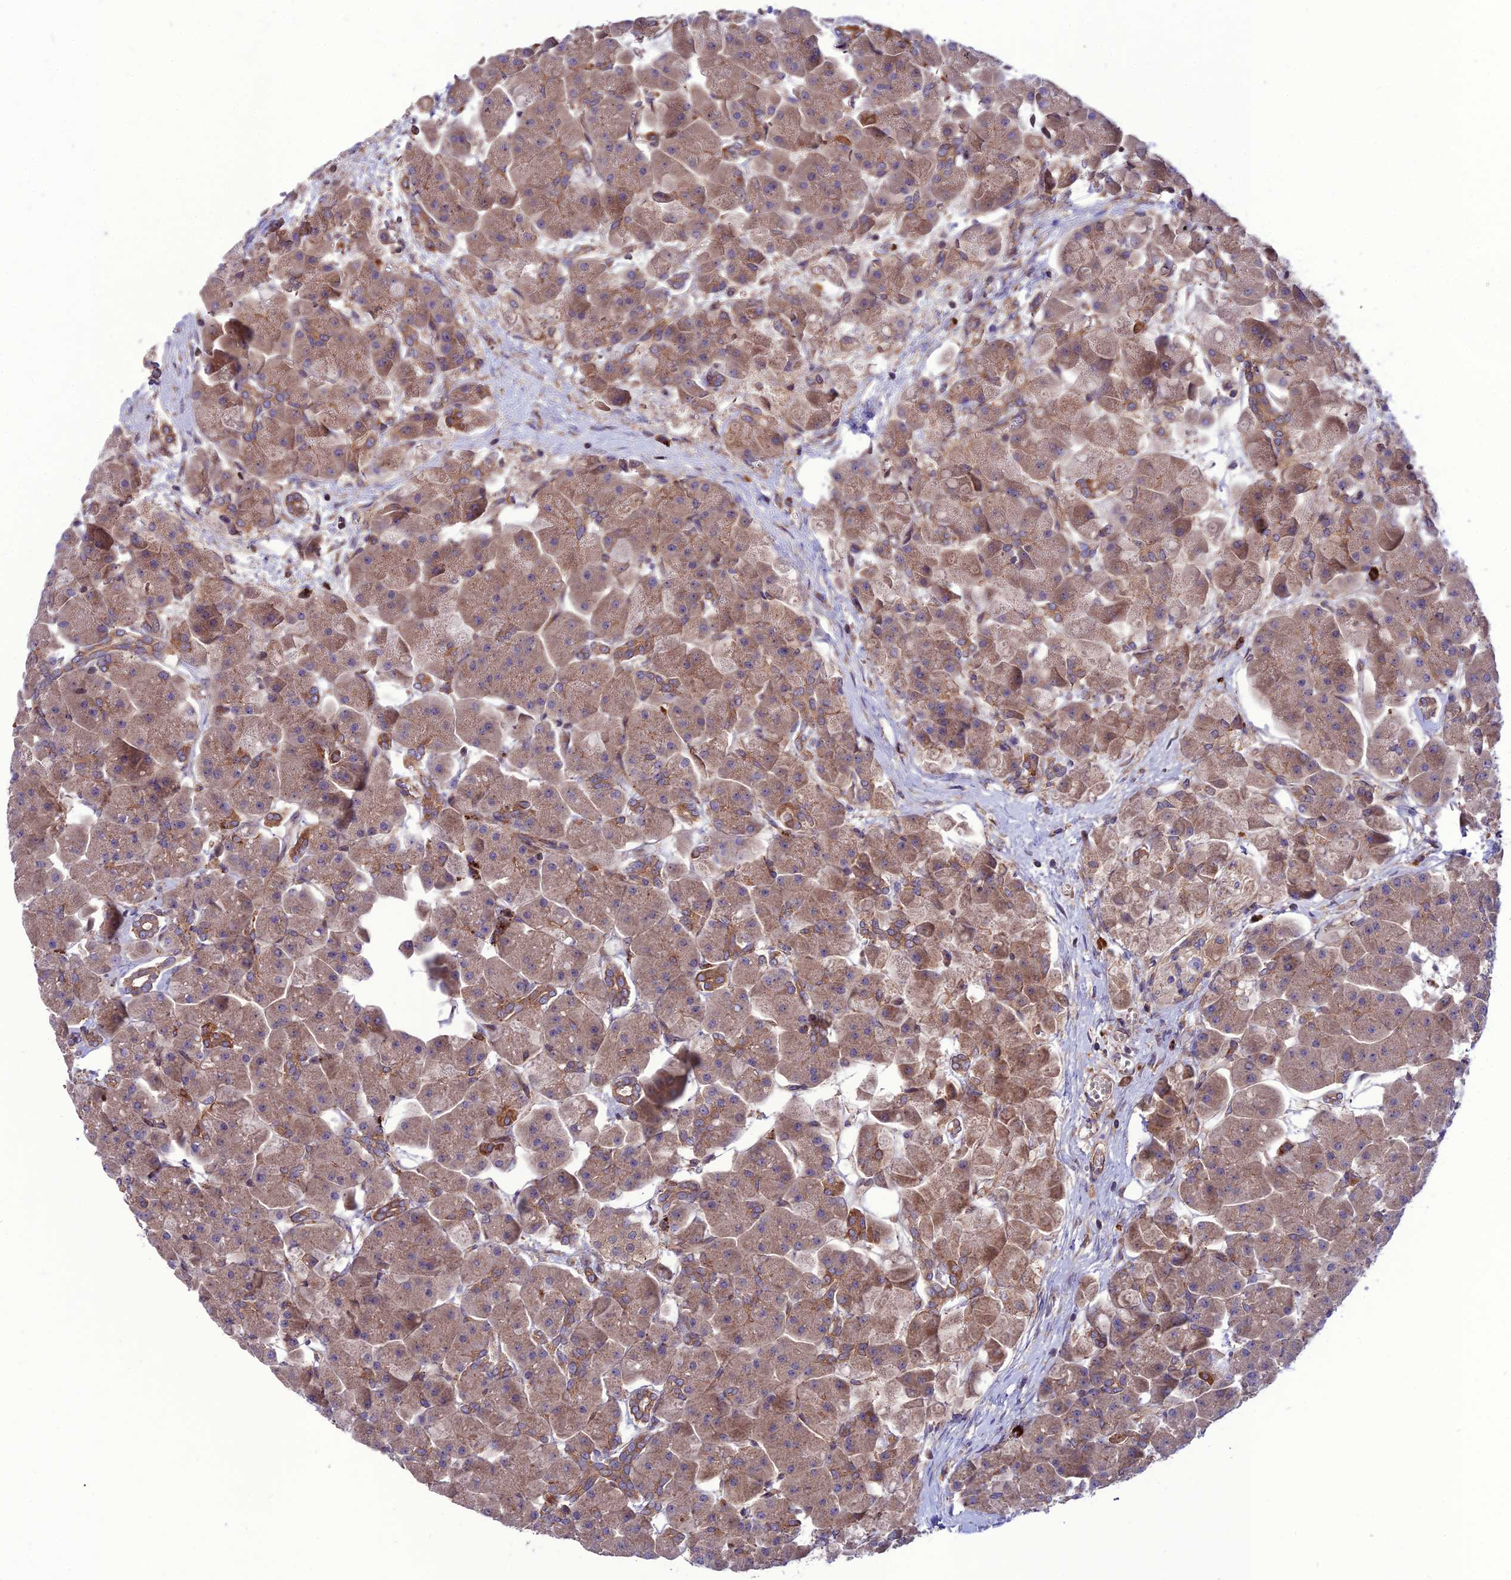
{"staining": {"intensity": "moderate", "quantity": ">75%", "location": "cytoplasmic/membranous"}, "tissue": "pancreas", "cell_type": "Exocrine glandular cells", "image_type": "normal", "snomed": [{"axis": "morphology", "description": "Normal tissue, NOS"}, {"axis": "topography", "description": "Pancreas"}], "caption": "About >75% of exocrine glandular cells in unremarkable pancreas show moderate cytoplasmic/membranous protein positivity as visualized by brown immunohistochemical staining.", "gene": "PPIL3", "patient": {"sex": "male", "age": 66}}